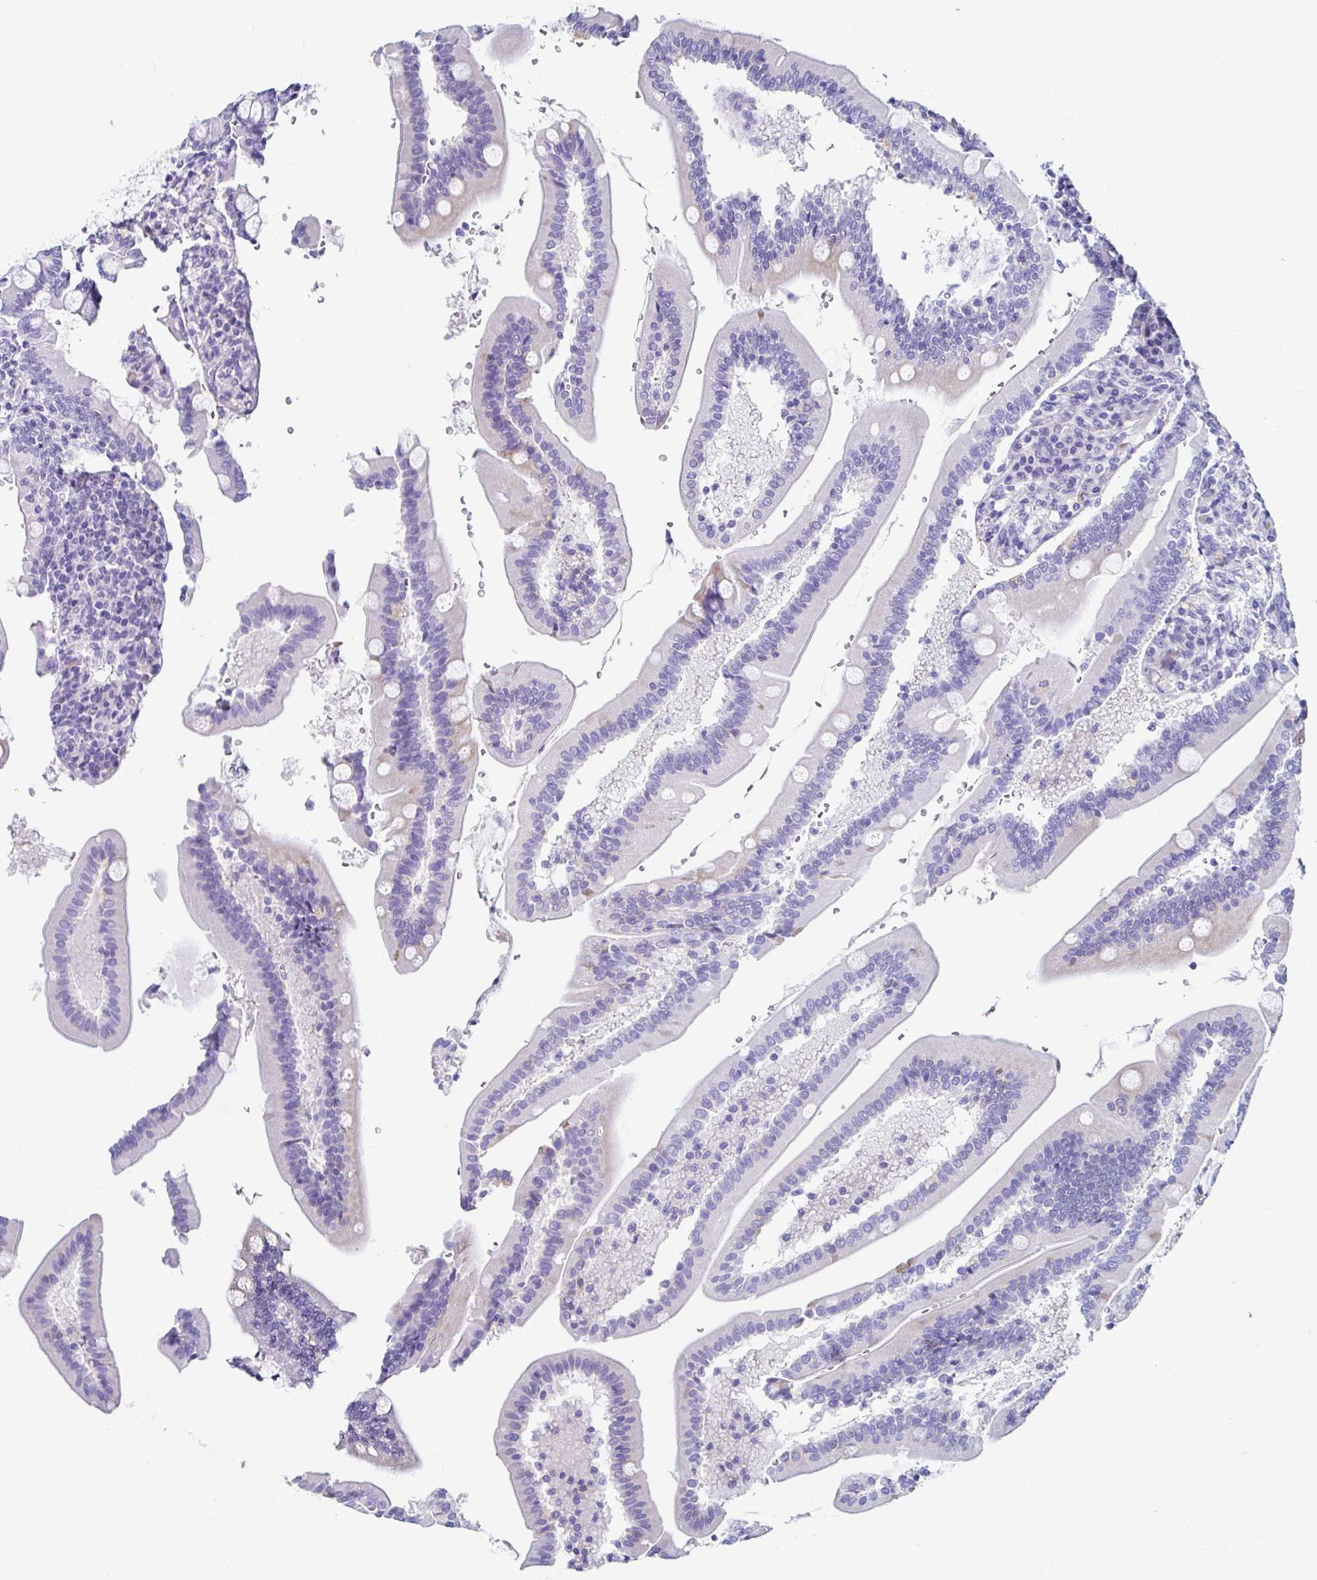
{"staining": {"intensity": "moderate", "quantity": "25%-75%", "location": "cytoplasmic/membranous"}, "tissue": "duodenum", "cell_type": "Glandular cells", "image_type": "normal", "snomed": [{"axis": "morphology", "description": "Normal tissue, NOS"}, {"axis": "topography", "description": "Duodenum"}], "caption": "The photomicrograph reveals a brown stain indicating the presence of a protein in the cytoplasmic/membranous of glandular cells in duodenum. (IHC, brightfield microscopy, high magnification).", "gene": "UGT3A1", "patient": {"sex": "female", "age": 67}}